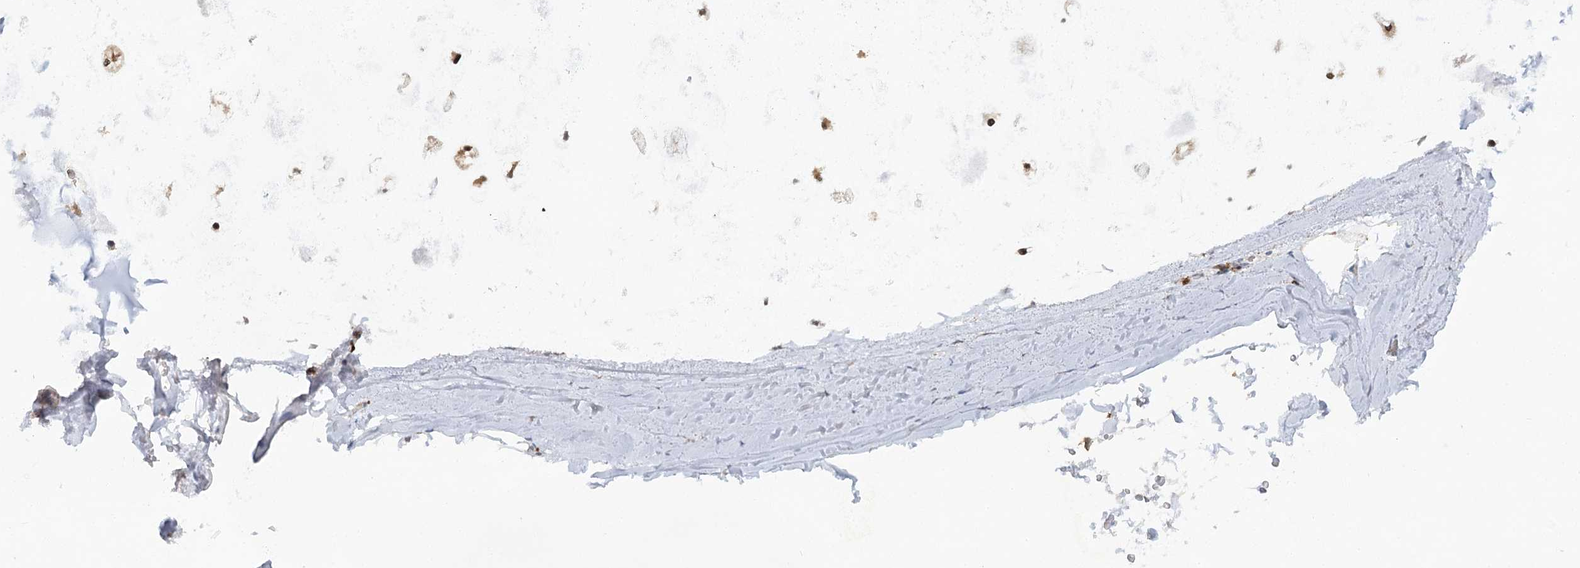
{"staining": {"intensity": "negative", "quantity": "none", "location": "none"}, "tissue": "adipose tissue", "cell_type": "Adipocytes", "image_type": "normal", "snomed": [{"axis": "morphology", "description": "Normal tissue, NOS"}, {"axis": "topography", "description": "Lymph node"}, {"axis": "topography", "description": "Bronchus"}], "caption": "Immunohistochemistry photomicrograph of unremarkable human adipose tissue stained for a protein (brown), which reveals no expression in adipocytes.", "gene": "TAS1R1", "patient": {"sex": "male", "age": 63}}